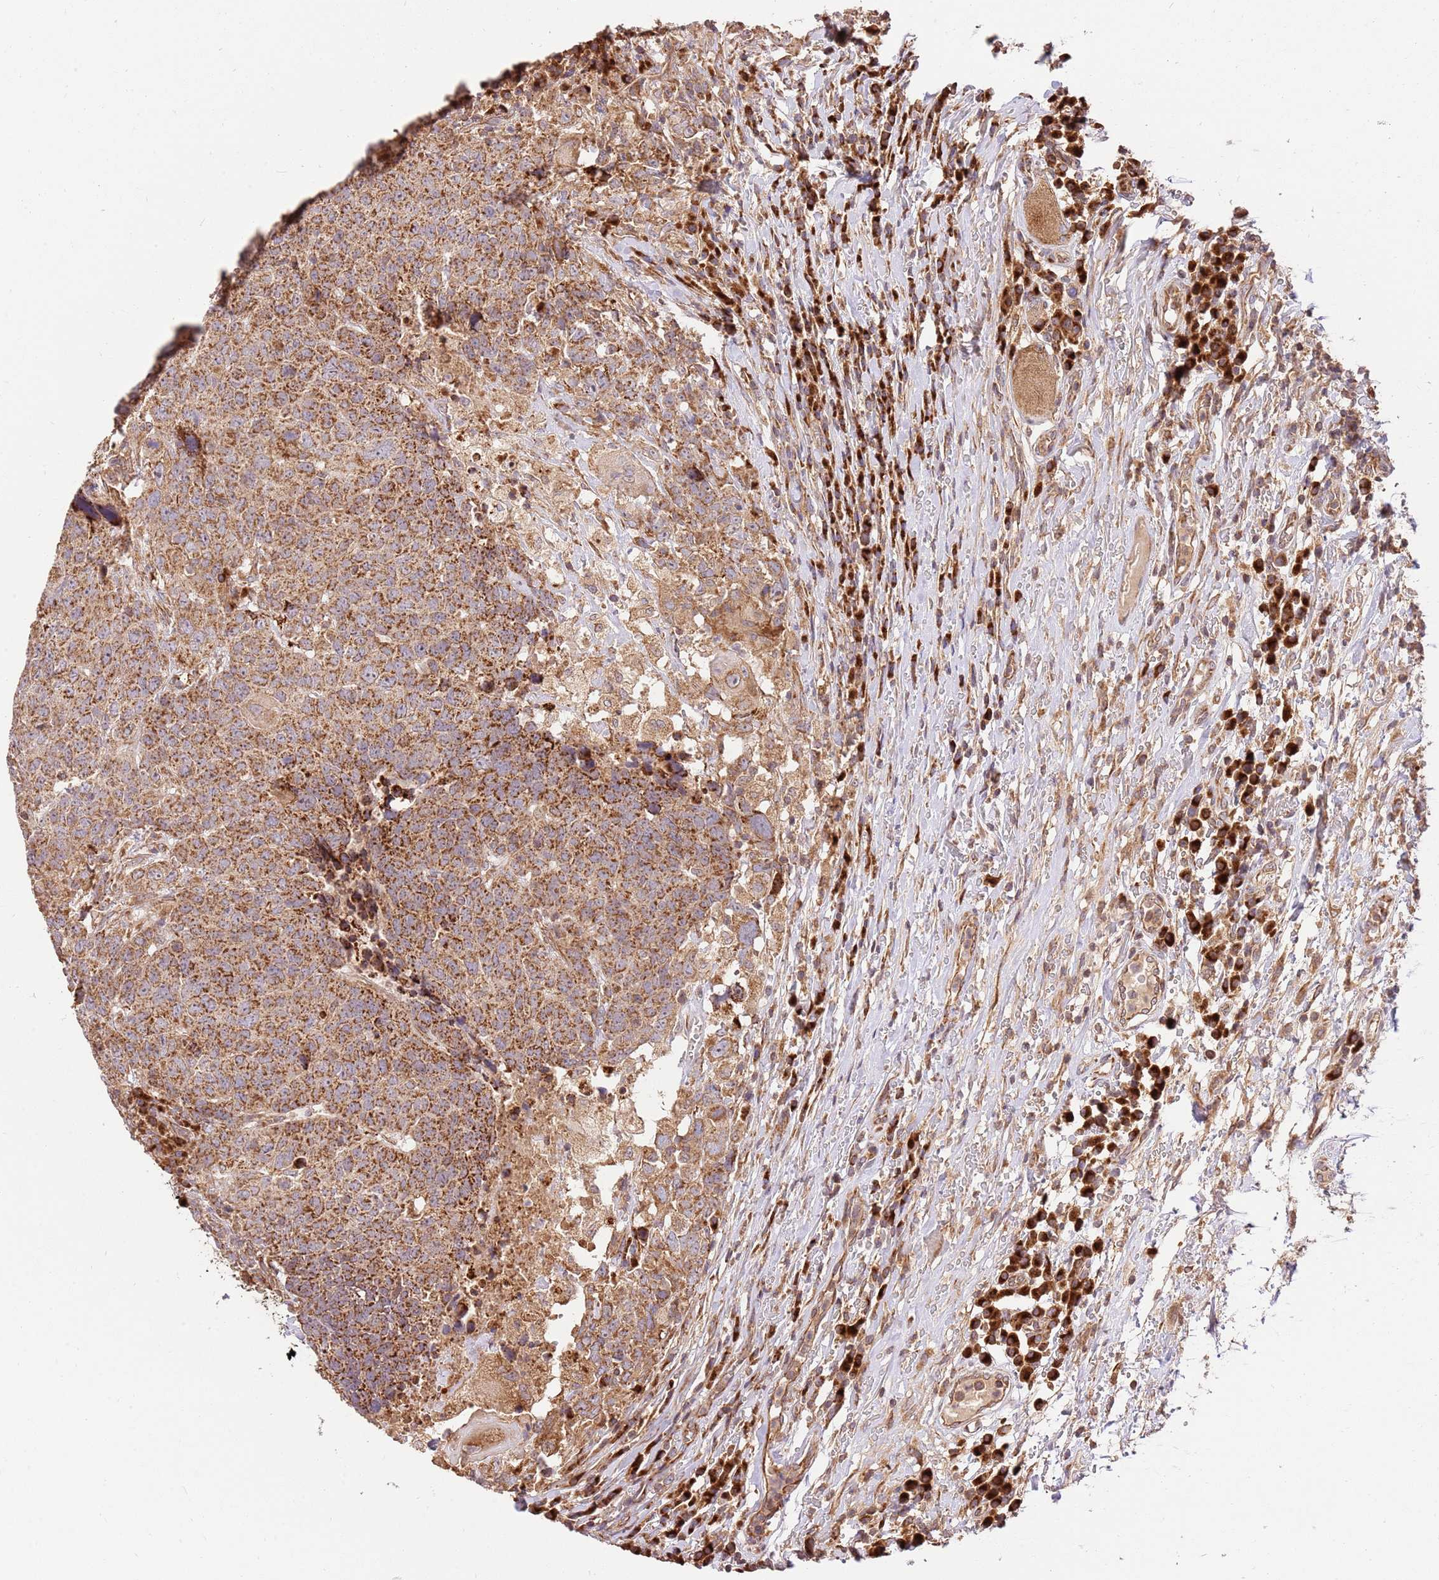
{"staining": {"intensity": "moderate", "quantity": ">75%", "location": "cytoplasmic/membranous"}, "tissue": "head and neck cancer", "cell_type": "Tumor cells", "image_type": "cancer", "snomed": [{"axis": "morphology", "description": "Normal tissue, NOS"}, {"axis": "morphology", "description": "Squamous cell carcinoma, NOS"}, {"axis": "topography", "description": "Skeletal muscle"}, {"axis": "topography", "description": "Vascular tissue"}, {"axis": "topography", "description": "Peripheral nerve tissue"}, {"axis": "topography", "description": "Head-Neck"}], "caption": "Head and neck cancer (squamous cell carcinoma) tissue demonstrates moderate cytoplasmic/membranous expression in approximately >75% of tumor cells, visualized by immunohistochemistry. (Brightfield microscopy of DAB IHC at high magnification).", "gene": "SPATA2L", "patient": {"sex": "male", "age": 66}}